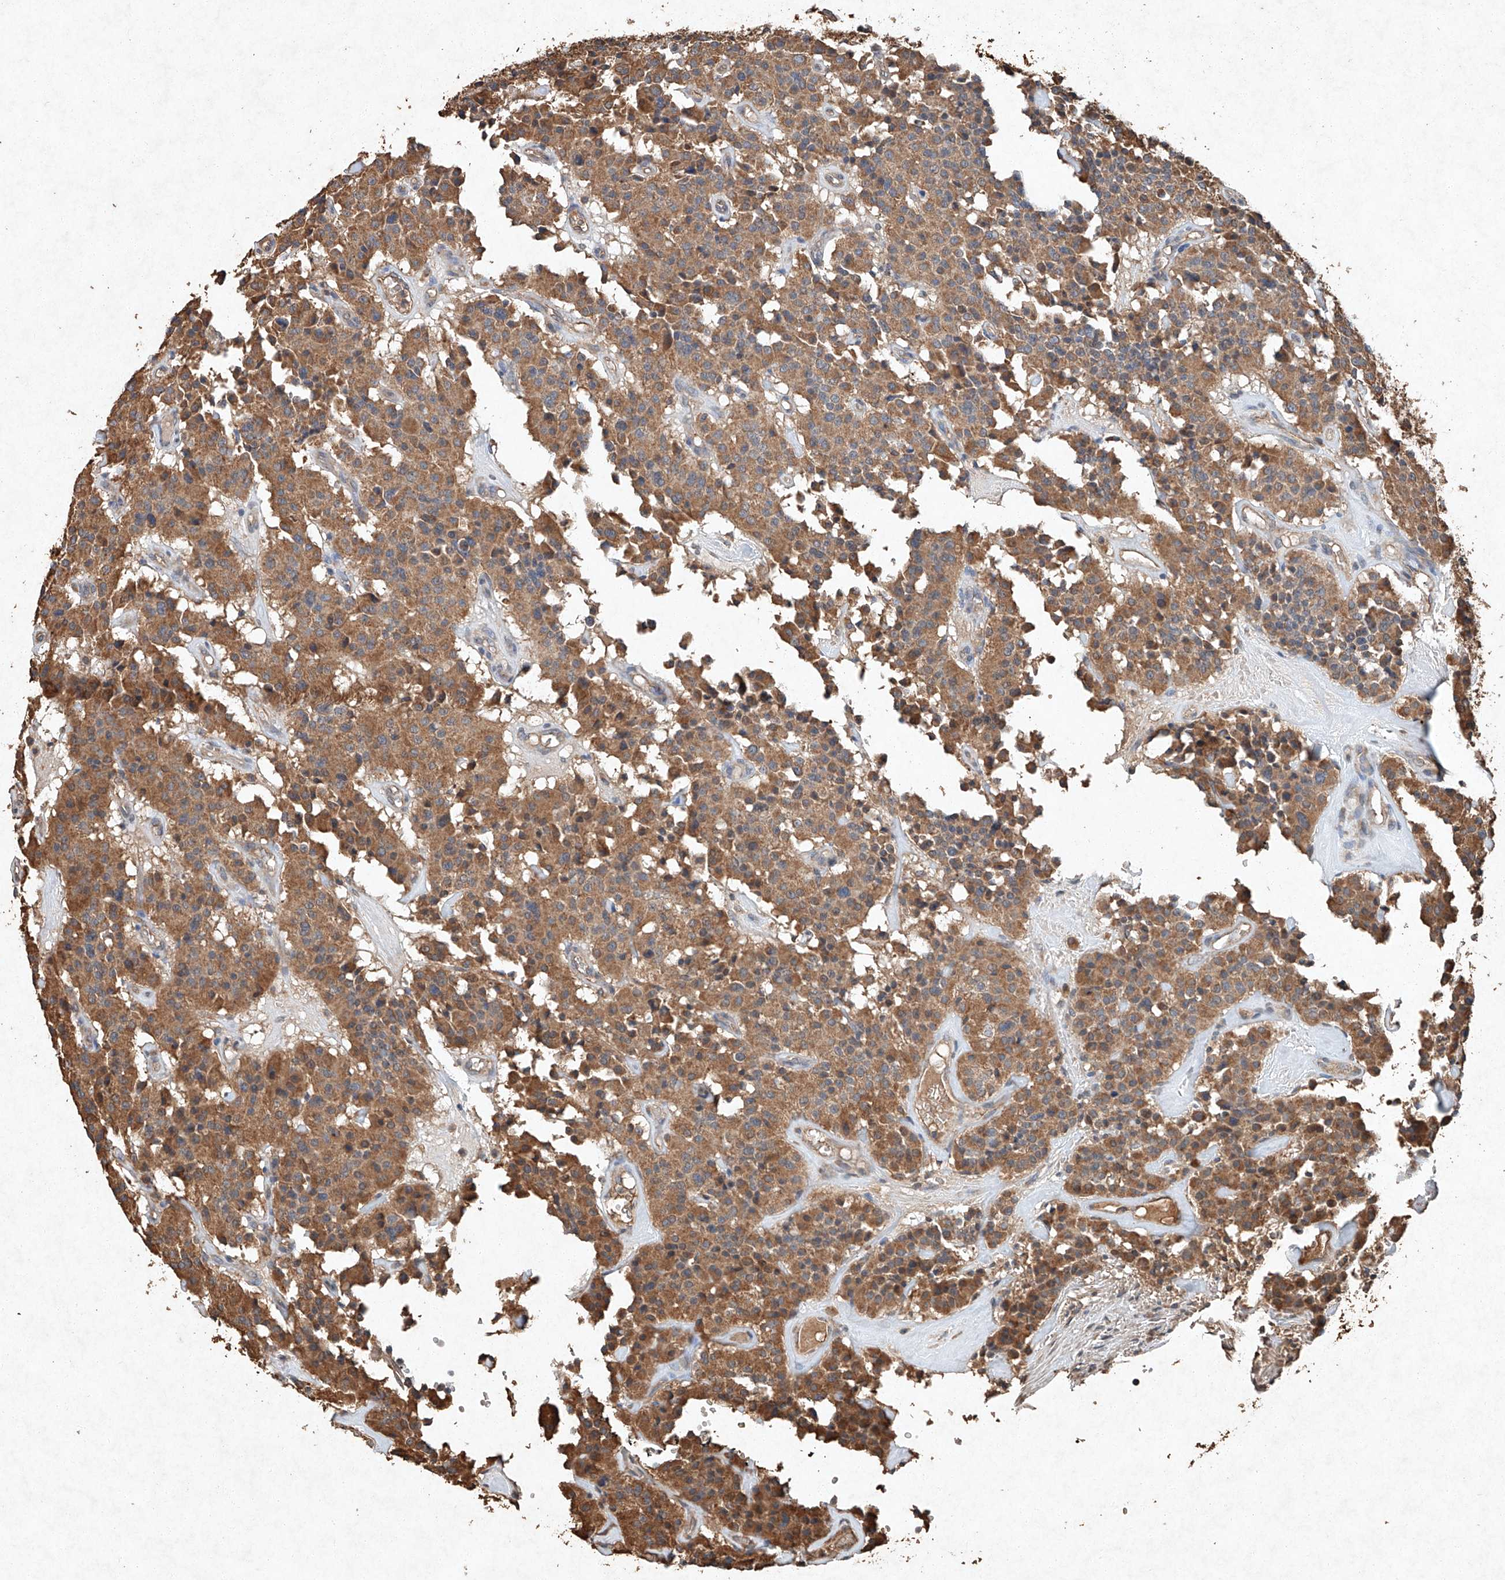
{"staining": {"intensity": "moderate", "quantity": ">75%", "location": "cytoplasmic/membranous"}, "tissue": "carcinoid", "cell_type": "Tumor cells", "image_type": "cancer", "snomed": [{"axis": "morphology", "description": "Carcinoid, malignant, NOS"}, {"axis": "topography", "description": "Lung"}], "caption": "Protein staining by immunohistochemistry (IHC) displays moderate cytoplasmic/membranous expression in about >75% of tumor cells in carcinoid (malignant).", "gene": "STK3", "patient": {"sex": "male", "age": 30}}